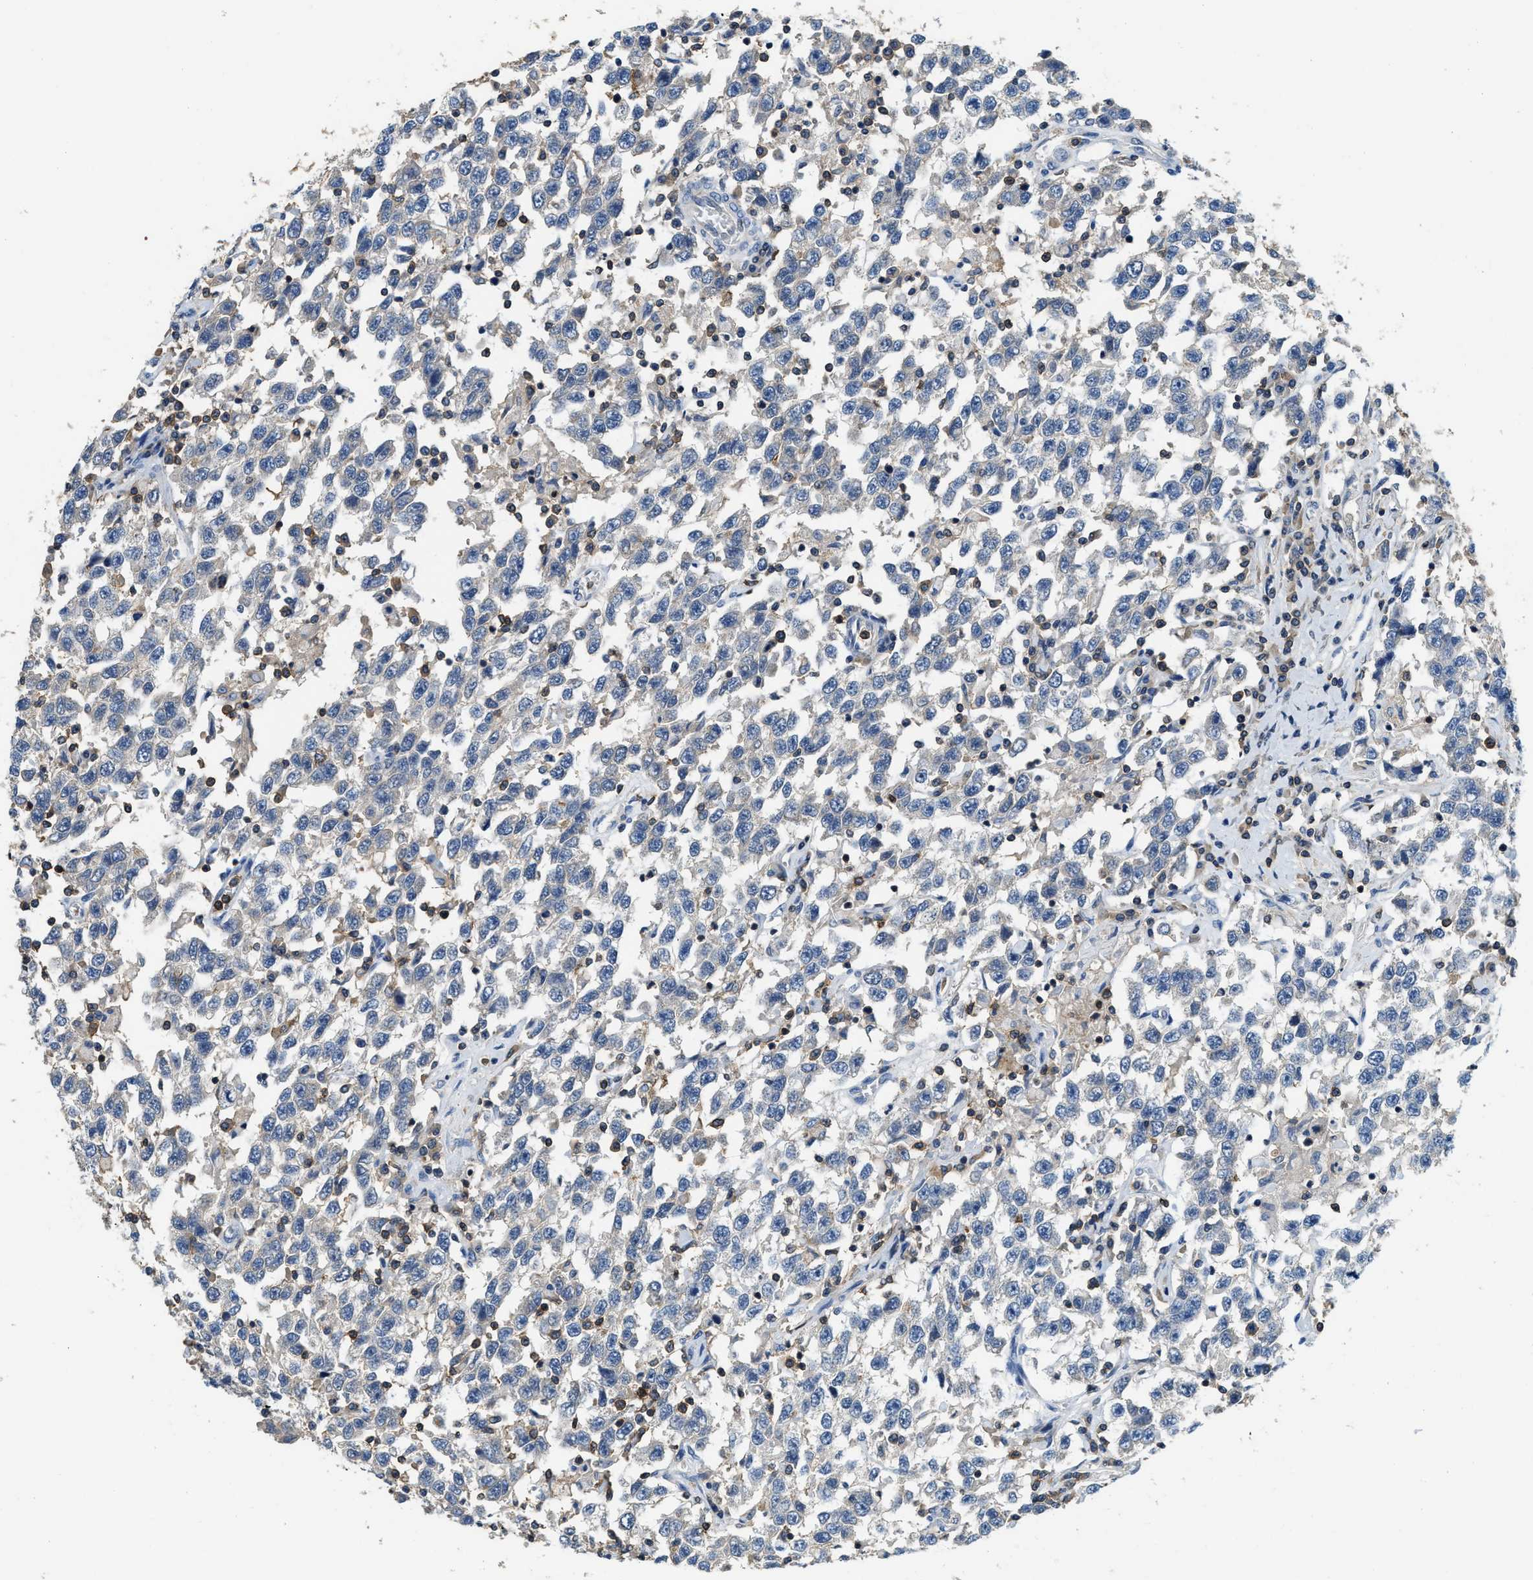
{"staining": {"intensity": "negative", "quantity": "none", "location": "none"}, "tissue": "testis cancer", "cell_type": "Tumor cells", "image_type": "cancer", "snomed": [{"axis": "morphology", "description": "Seminoma, NOS"}, {"axis": "topography", "description": "Testis"}], "caption": "A photomicrograph of testis cancer stained for a protein displays no brown staining in tumor cells.", "gene": "MYO1G", "patient": {"sex": "male", "age": 41}}